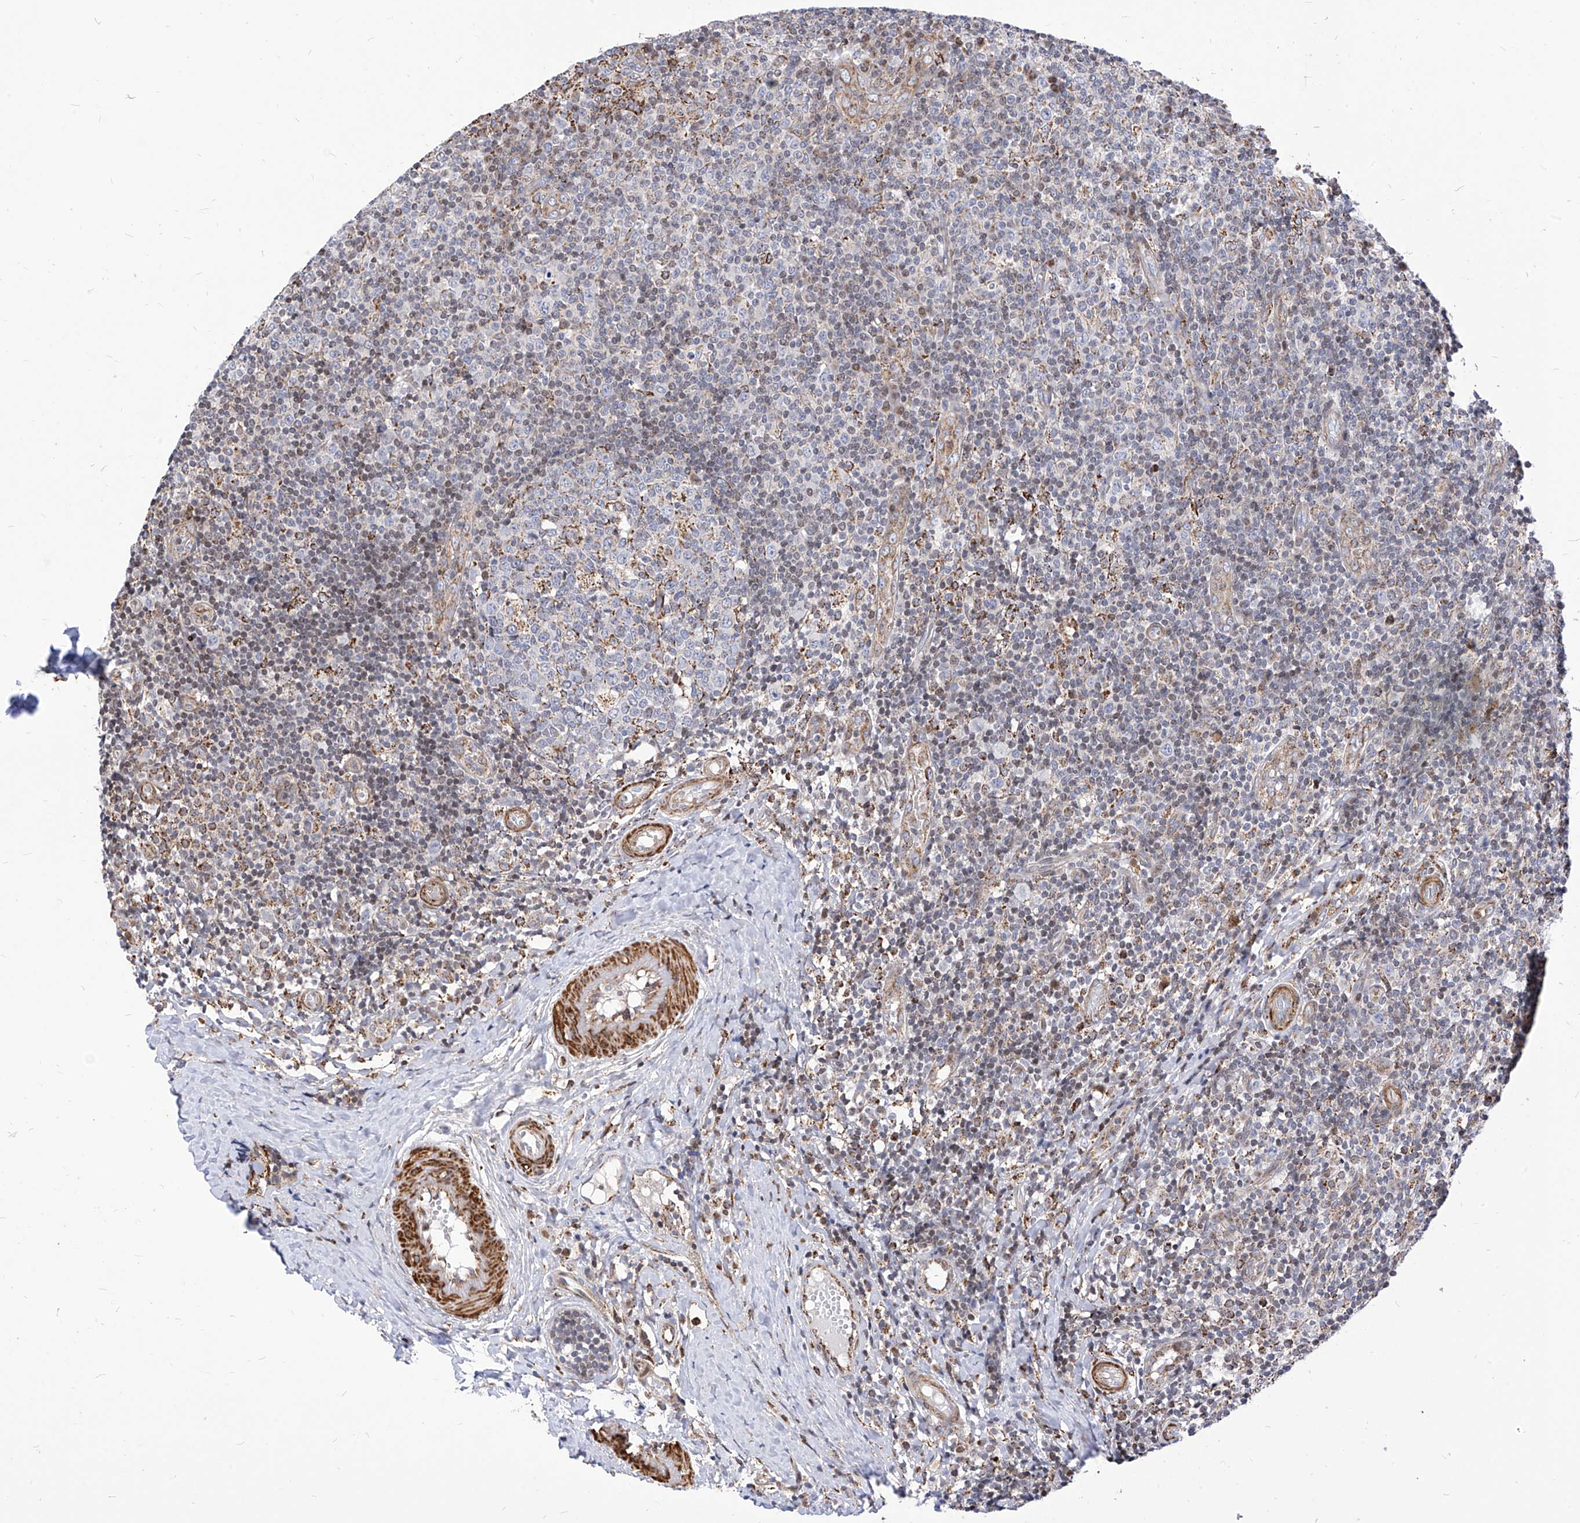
{"staining": {"intensity": "moderate", "quantity": "<25%", "location": "cytoplasmic/membranous"}, "tissue": "tonsil", "cell_type": "Germinal center cells", "image_type": "normal", "snomed": [{"axis": "morphology", "description": "Normal tissue, NOS"}, {"axis": "topography", "description": "Tonsil"}], "caption": "Tonsil stained for a protein (brown) reveals moderate cytoplasmic/membranous positive expression in approximately <25% of germinal center cells.", "gene": "TTLL8", "patient": {"sex": "female", "age": 19}}